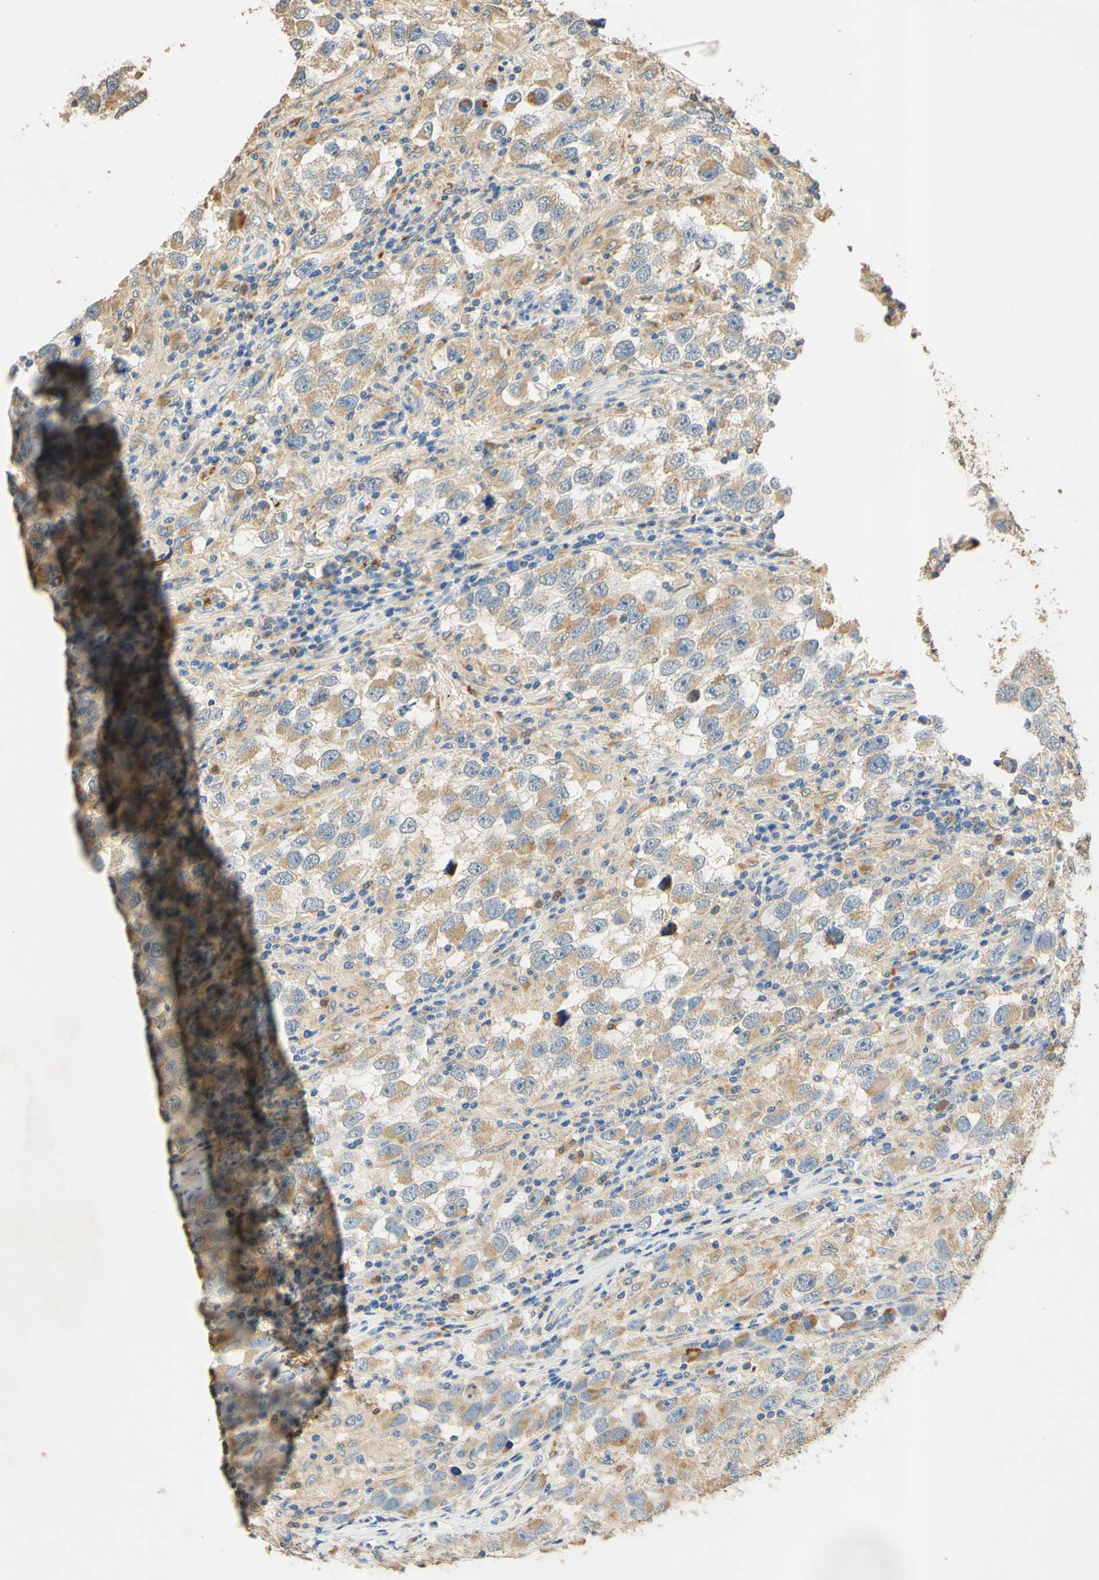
{"staining": {"intensity": "moderate", "quantity": ">75%", "location": "cytoplasmic/membranous"}, "tissue": "testis cancer", "cell_type": "Tumor cells", "image_type": "cancer", "snomed": [{"axis": "morphology", "description": "Carcinoma, Embryonal, NOS"}, {"axis": "topography", "description": "Testis"}], "caption": "Testis cancer tissue reveals moderate cytoplasmic/membranous expression in about >75% of tumor cells, visualized by immunohistochemistry.", "gene": "ENTREP2", "patient": {"sex": "male", "age": 21}}